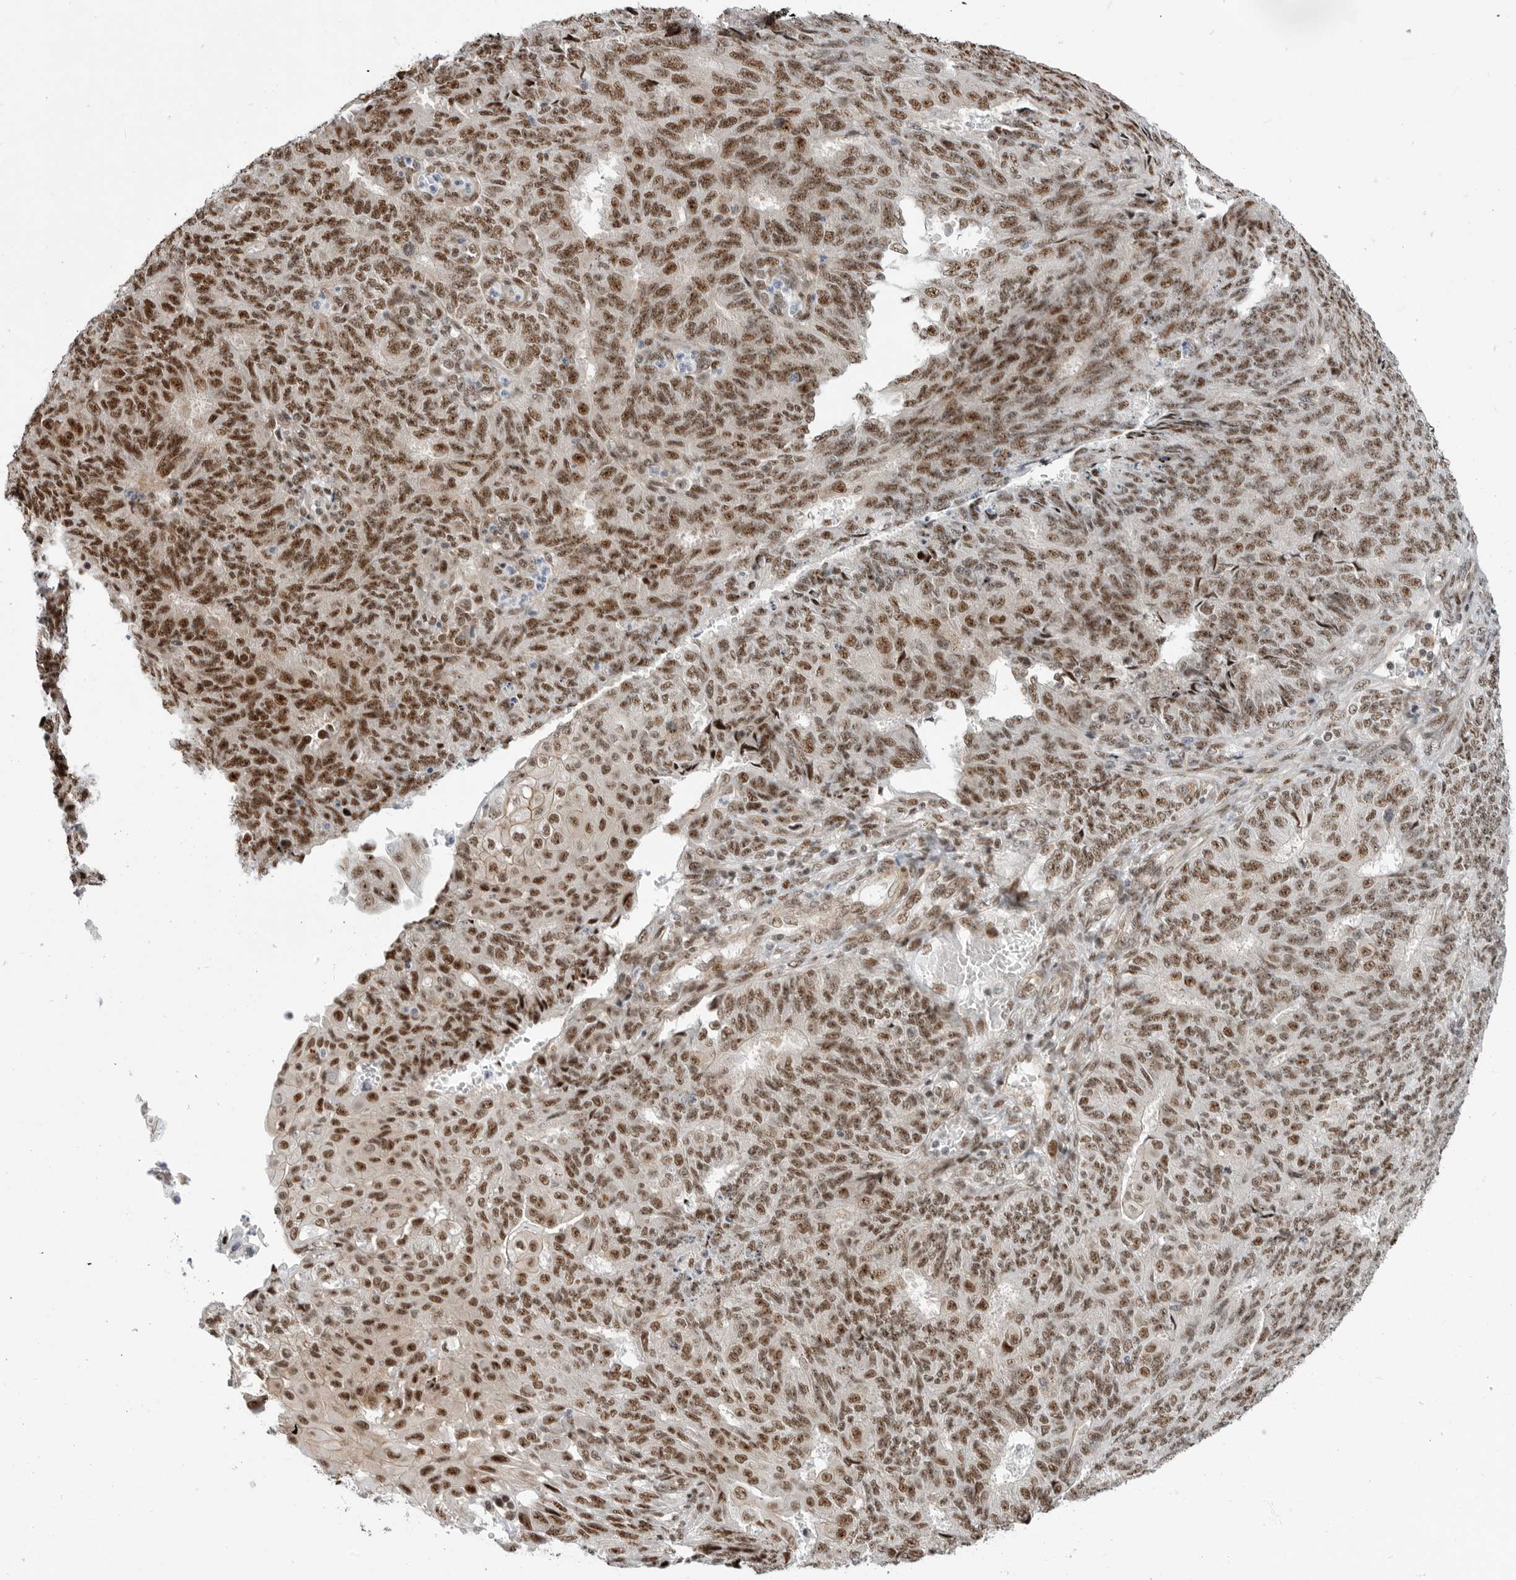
{"staining": {"intensity": "moderate", "quantity": ">75%", "location": "nuclear"}, "tissue": "endometrial cancer", "cell_type": "Tumor cells", "image_type": "cancer", "snomed": [{"axis": "morphology", "description": "Adenocarcinoma, NOS"}, {"axis": "topography", "description": "Endometrium"}], "caption": "Immunohistochemical staining of endometrial cancer (adenocarcinoma) exhibits moderate nuclear protein staining in about >75% of tumor cells. Using DAB (3,3'-diaminobenzidine) (brown) and hematoxylin (blue) stains, captured at high magnification using brightfield microscopy.", "gene": "GPATCH2", "patient": {"sex": "female", "age": 32}}